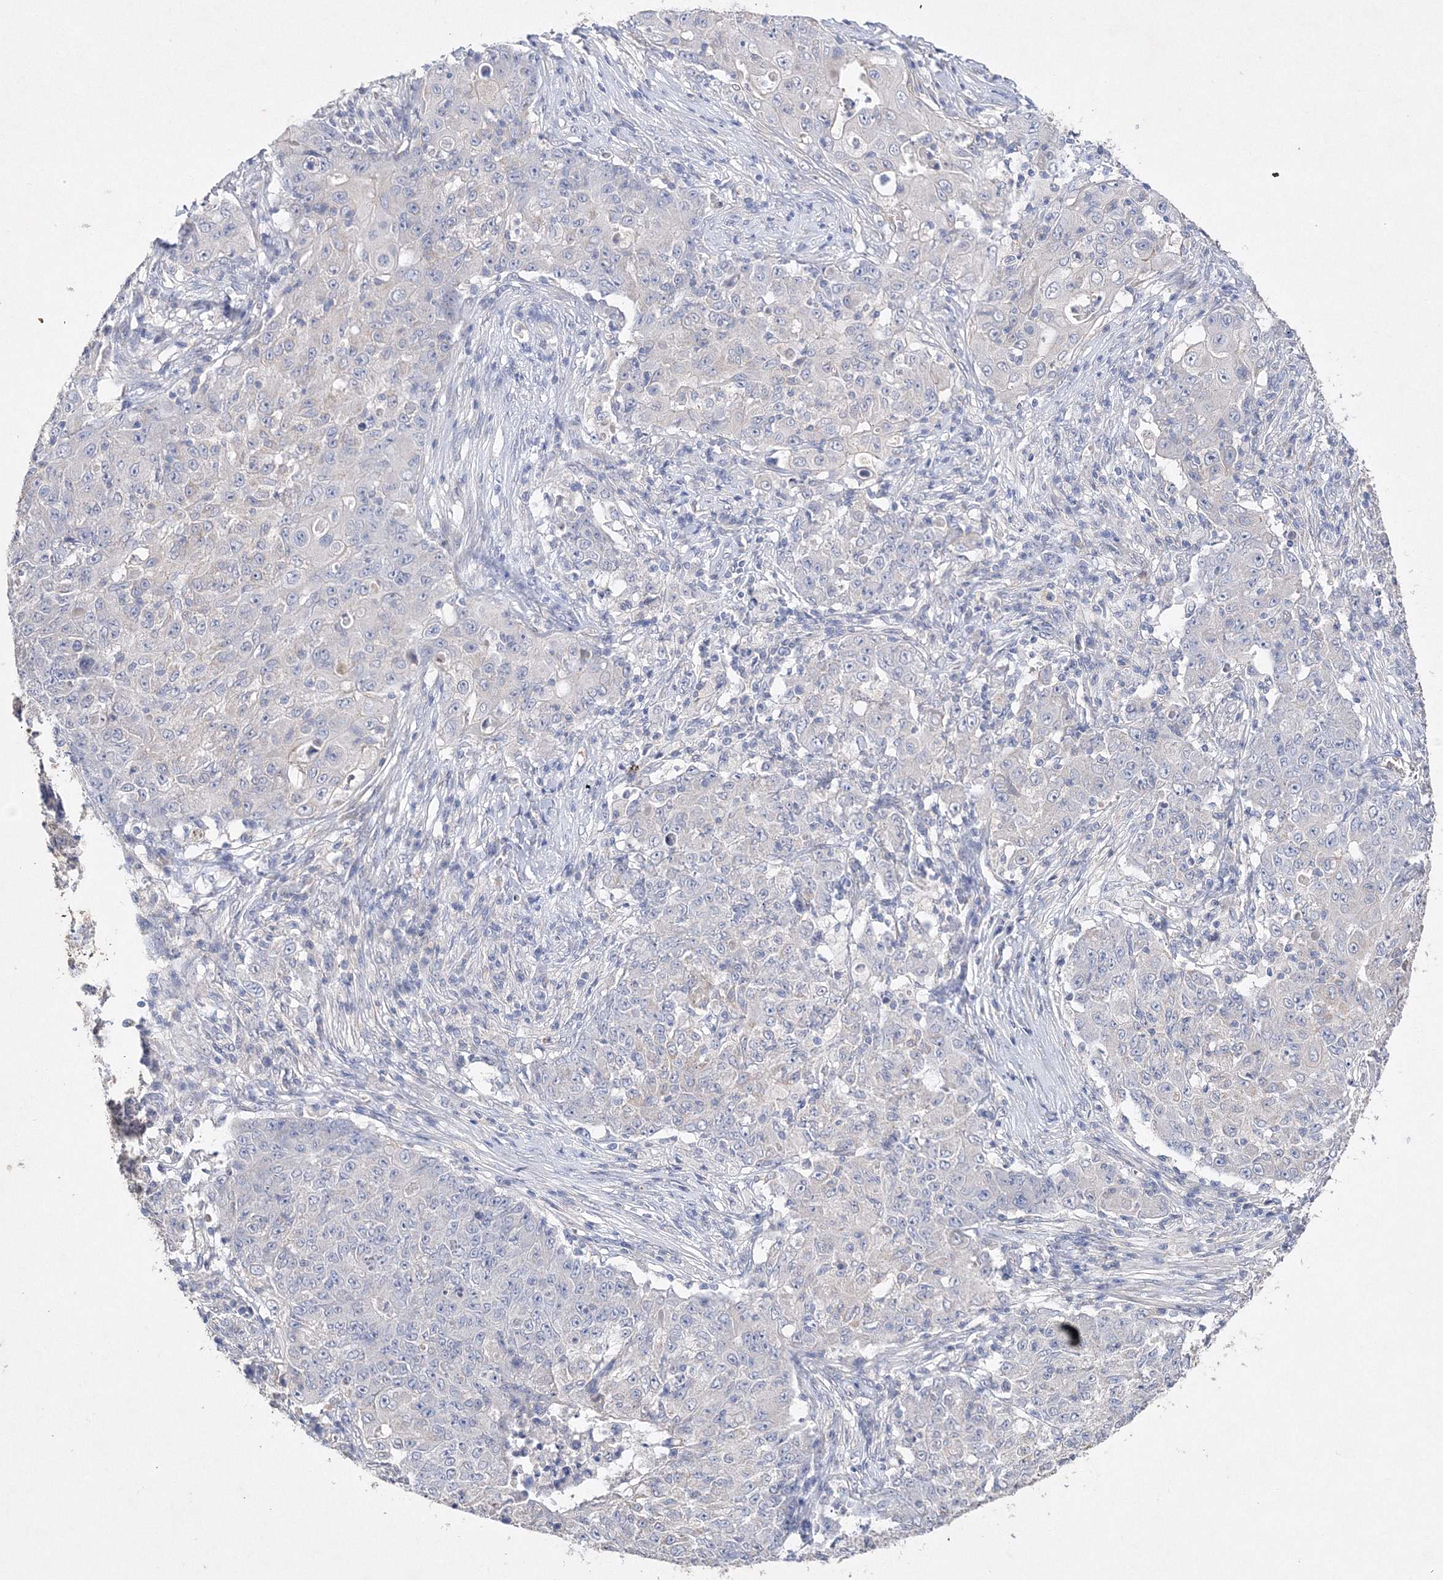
{"staining": {"intensity": "negative", "quantity": "none", "location": "none"}, "tissue": "ovarian cancer", "cell_type": "Tumor cells", "image_type": "cancer", "snomed": [{"axis": "morphology", "description": "Carcinoma, endometroid"}, {"axis": "topography", "description": "Ovary"}], "caption": "An immunohistochemistry histopathology image of ovarian cancer is shown. There is no staining in tumor cells of ovarian cancer.", "gene": "GLS", "patient": {"sex": "female", "age": 42}}